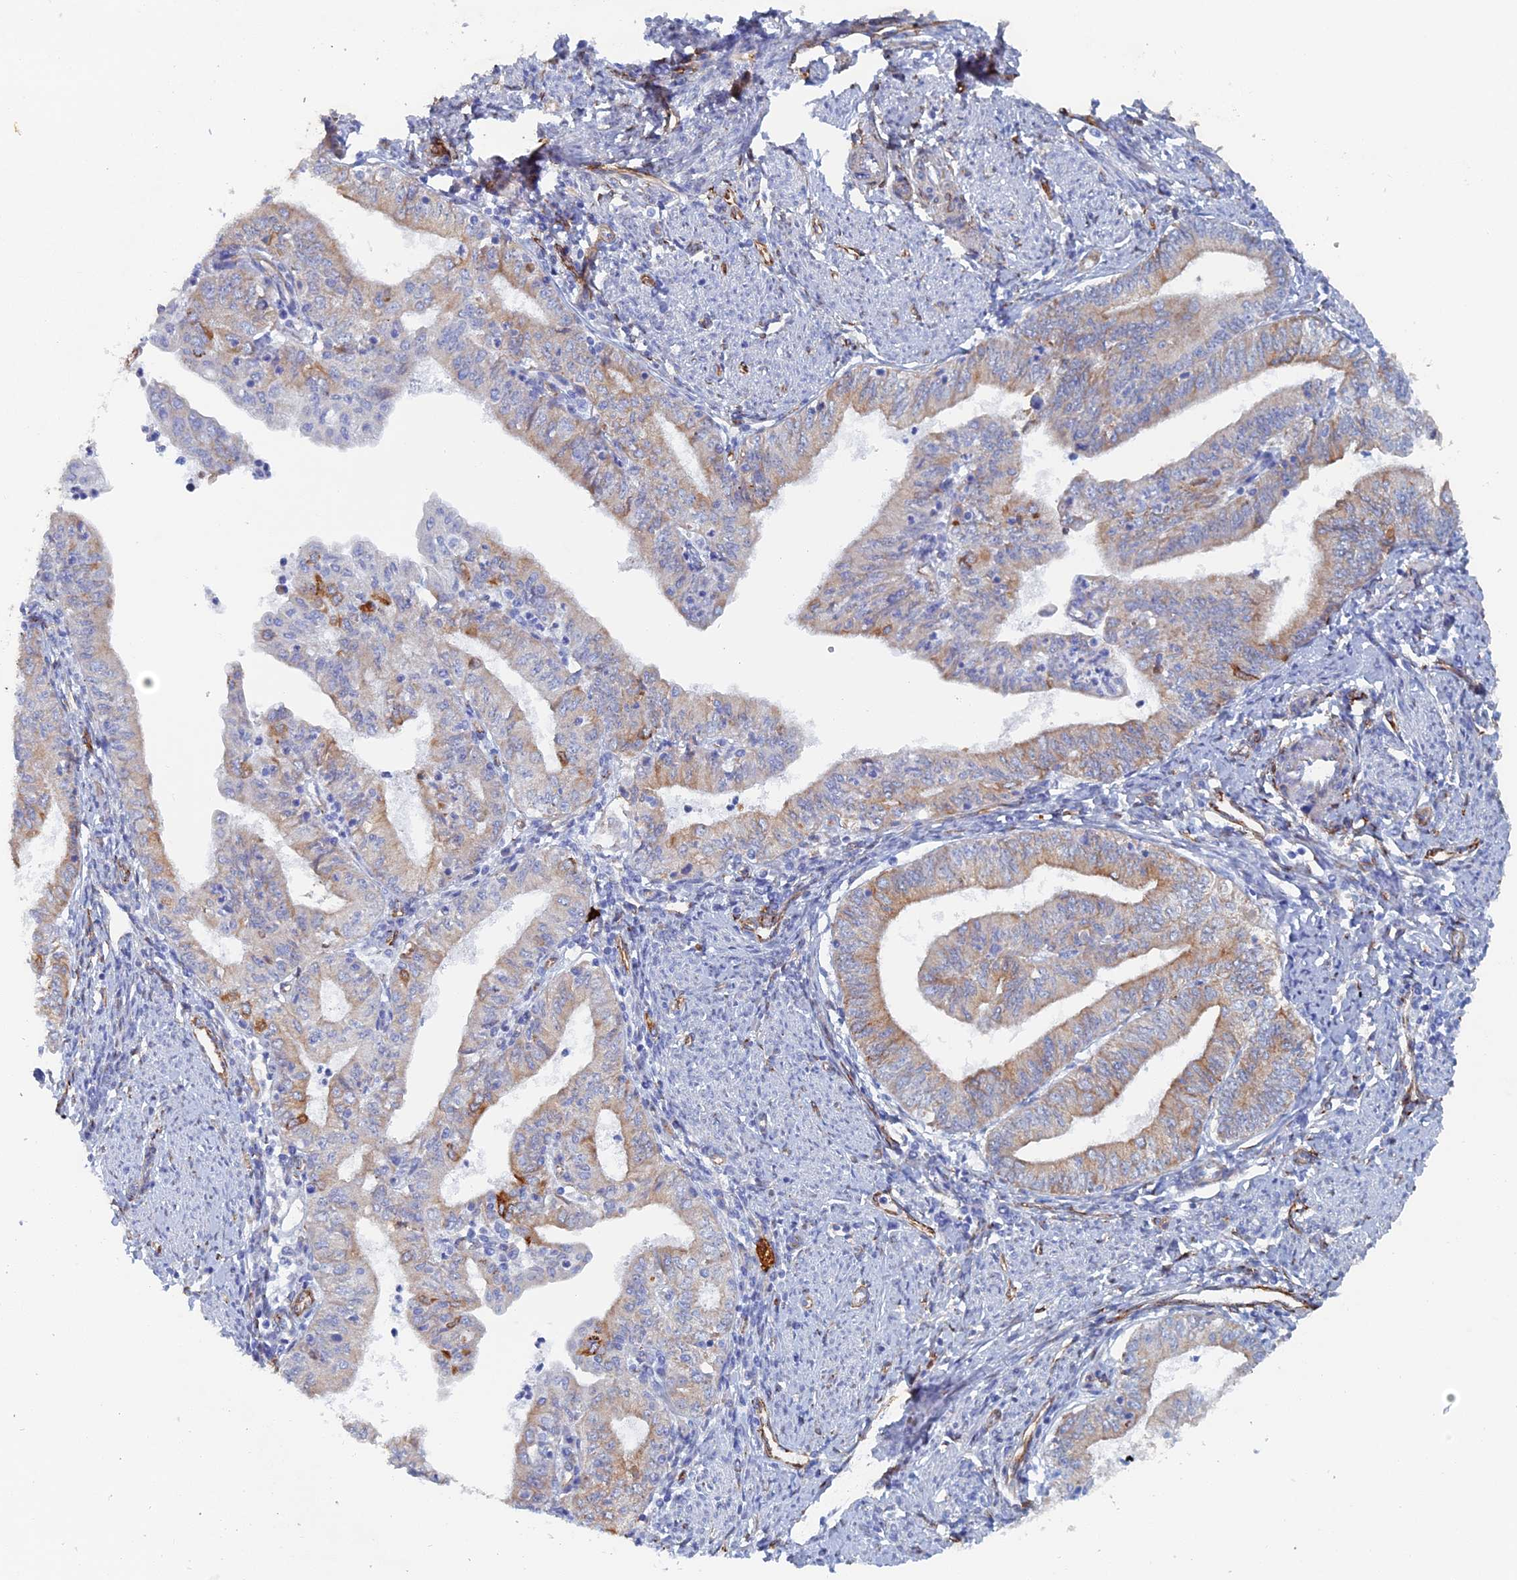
{"staining": {"intensity": "moderate", "quantity": "<25%", "location": "cytoplasmic/membranous"}, "tissue": "endometrial cancer", "cell_type": "Tumor cells", "image_type": "cancer", "snomed": [{"axis": "morphology", "description": "Adenocarcinoma, NOS"}, {"axis": "topography", "description": "Endometrium"}], "caption": "Immunohistochemistry (IHC) (DAB (3,3'-diaminobenzidine)) staining of endometrial adenocarcinoma demonstrates moderate cytoplasmic/membranous protein staining in about <25% of tumor cells.", "gene": "COG7", "patient": {"sex": "female", "age": 66}}